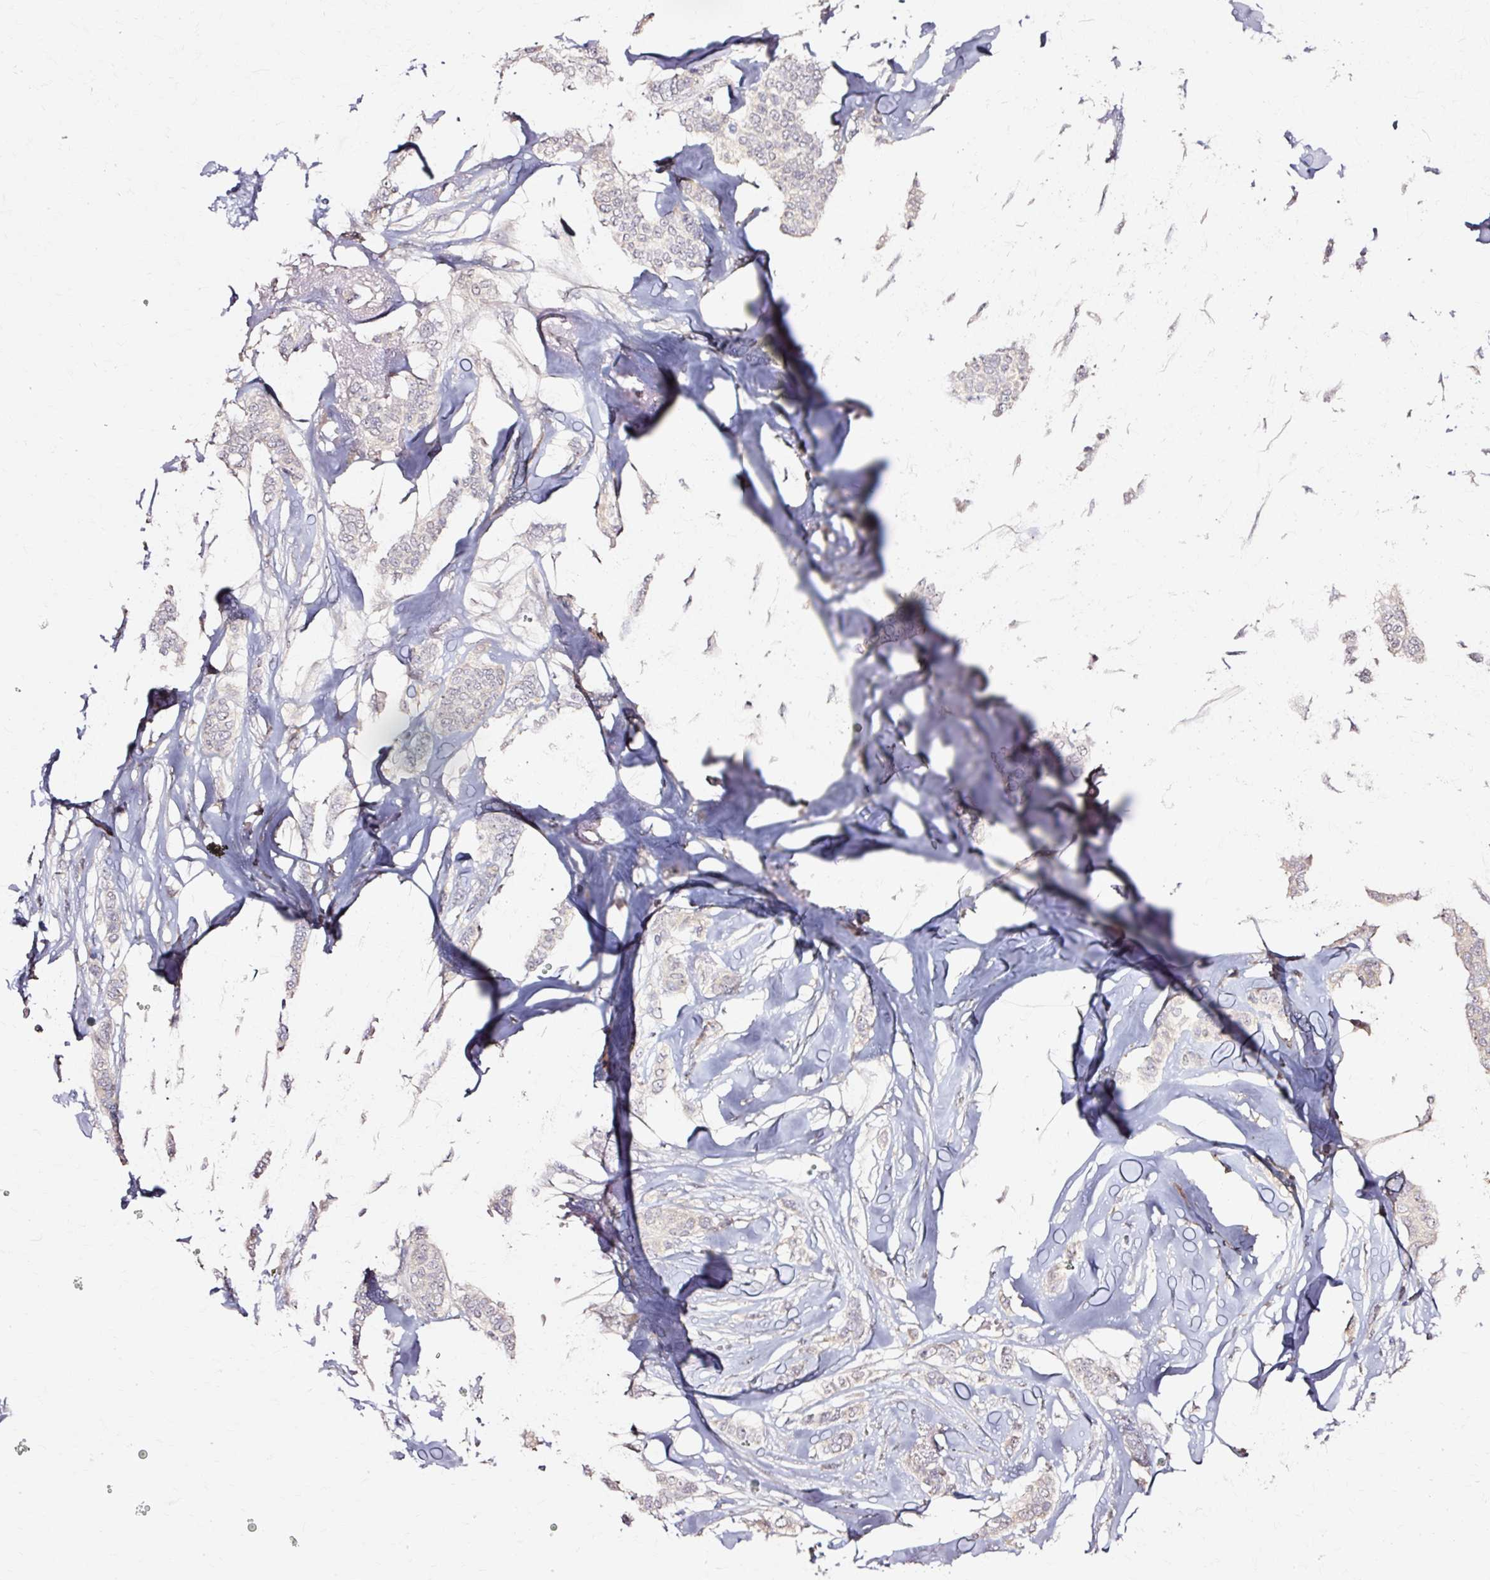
{"staining": {"intensity": "weak", "quantity": "<25%", "location": "cytoplasmic/membranous"}, "tissue": "breast cancer", "cell_type": "Tumor cells", "image_type": "cancer", "snomed": [{"axis": "morphology", "description": "Duct carcinoma"}, {"axis": "topography", "description": "Breast"}], "caption": "Breast intraductal carcinoma was stained to show a protein in brown. There is no significant positivity in tumor cells.", "gene": "RGPD5", "patient": {"sex": "female", "age": 72}}